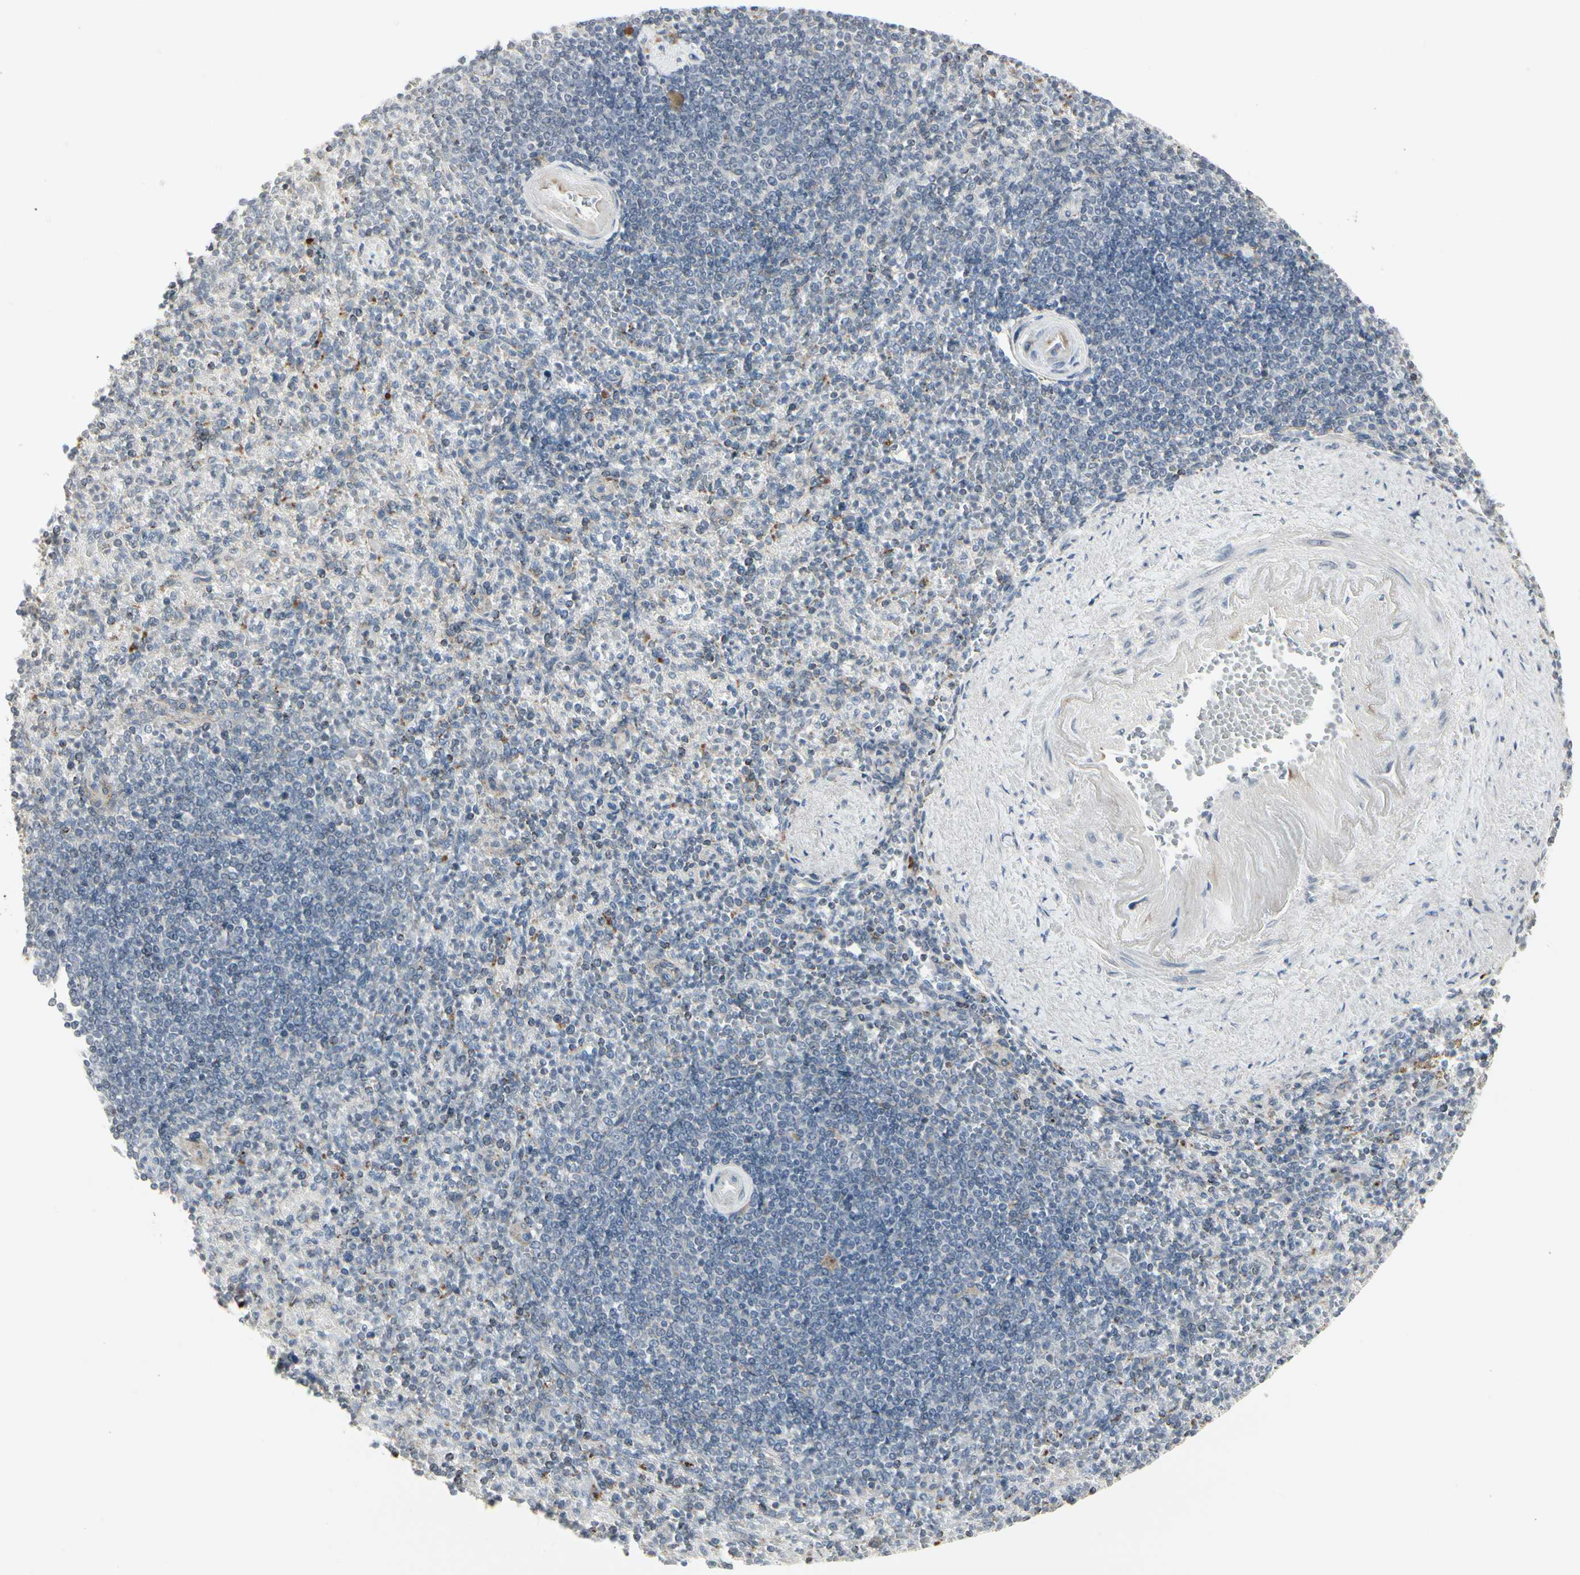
{"staining": {"intensity": "moderate", "quantity": "<25%", "location": "cytoplasmic/membranous"}, "tissue": "spleen", "cell_type": "Cells in red pulp", "image_type": "normal", "snomed": [{"axis": "morphology", "description": "Normal tissue, NOS"}, {"axis": "topography", "description": "Spleen"}], "caption": "Immunohistochemistry (IHC) histopathology image of unremarkable spleen: human spleen stained using immunohistochemistry displays low levels of moderate protein expression localized specifically in the cytoplasmic/membranous of cells in red pulp, appearing as a cytoplasmic/membranous brown color.", "gene": "TMEM176A", "patient": {"sex": "female", "age": 74}}